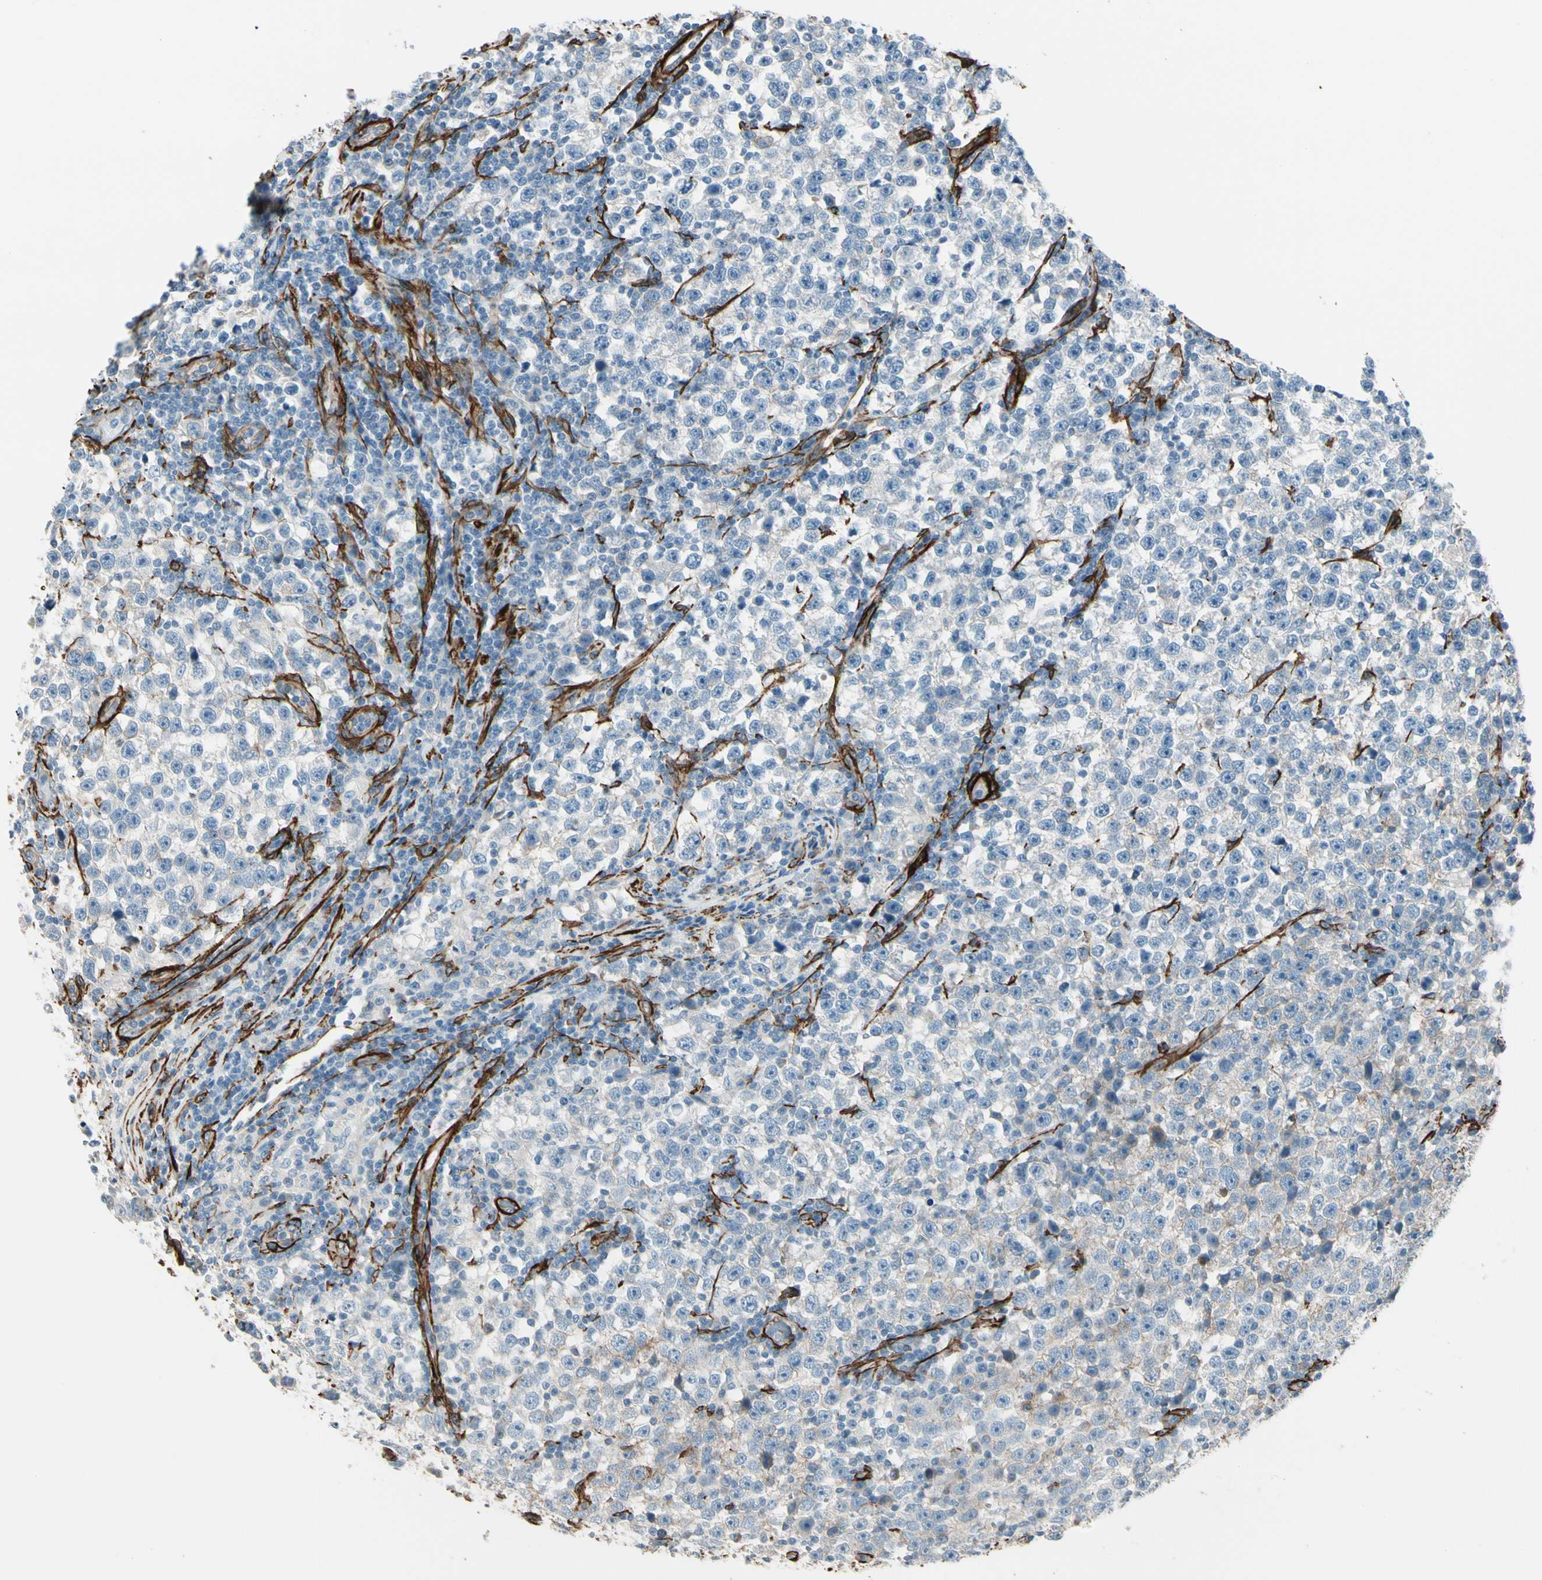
{"staining": {"intensity": "negative", "quantity": "none", "location": "none"}, "tissue": "testis cancer", "cell_type": "Tumor cells", "image_type": "cancer", "snomed": [{"axis": "morphology", "description": "Seminoma, NOS"}, {"axis": "topography", "description": "Testis"}], "caption": "This micrograph is of testis seminoma stained with immunohistochemistry to label a protein in brown with the nuclei are counter-stained blue. There is no staining in tumor cells. (Immunohistochemistry (ihc), brightfield microscopy, high magnification).", "gene": "CALD1", "patient": {"sex": "male", "age": 43}}